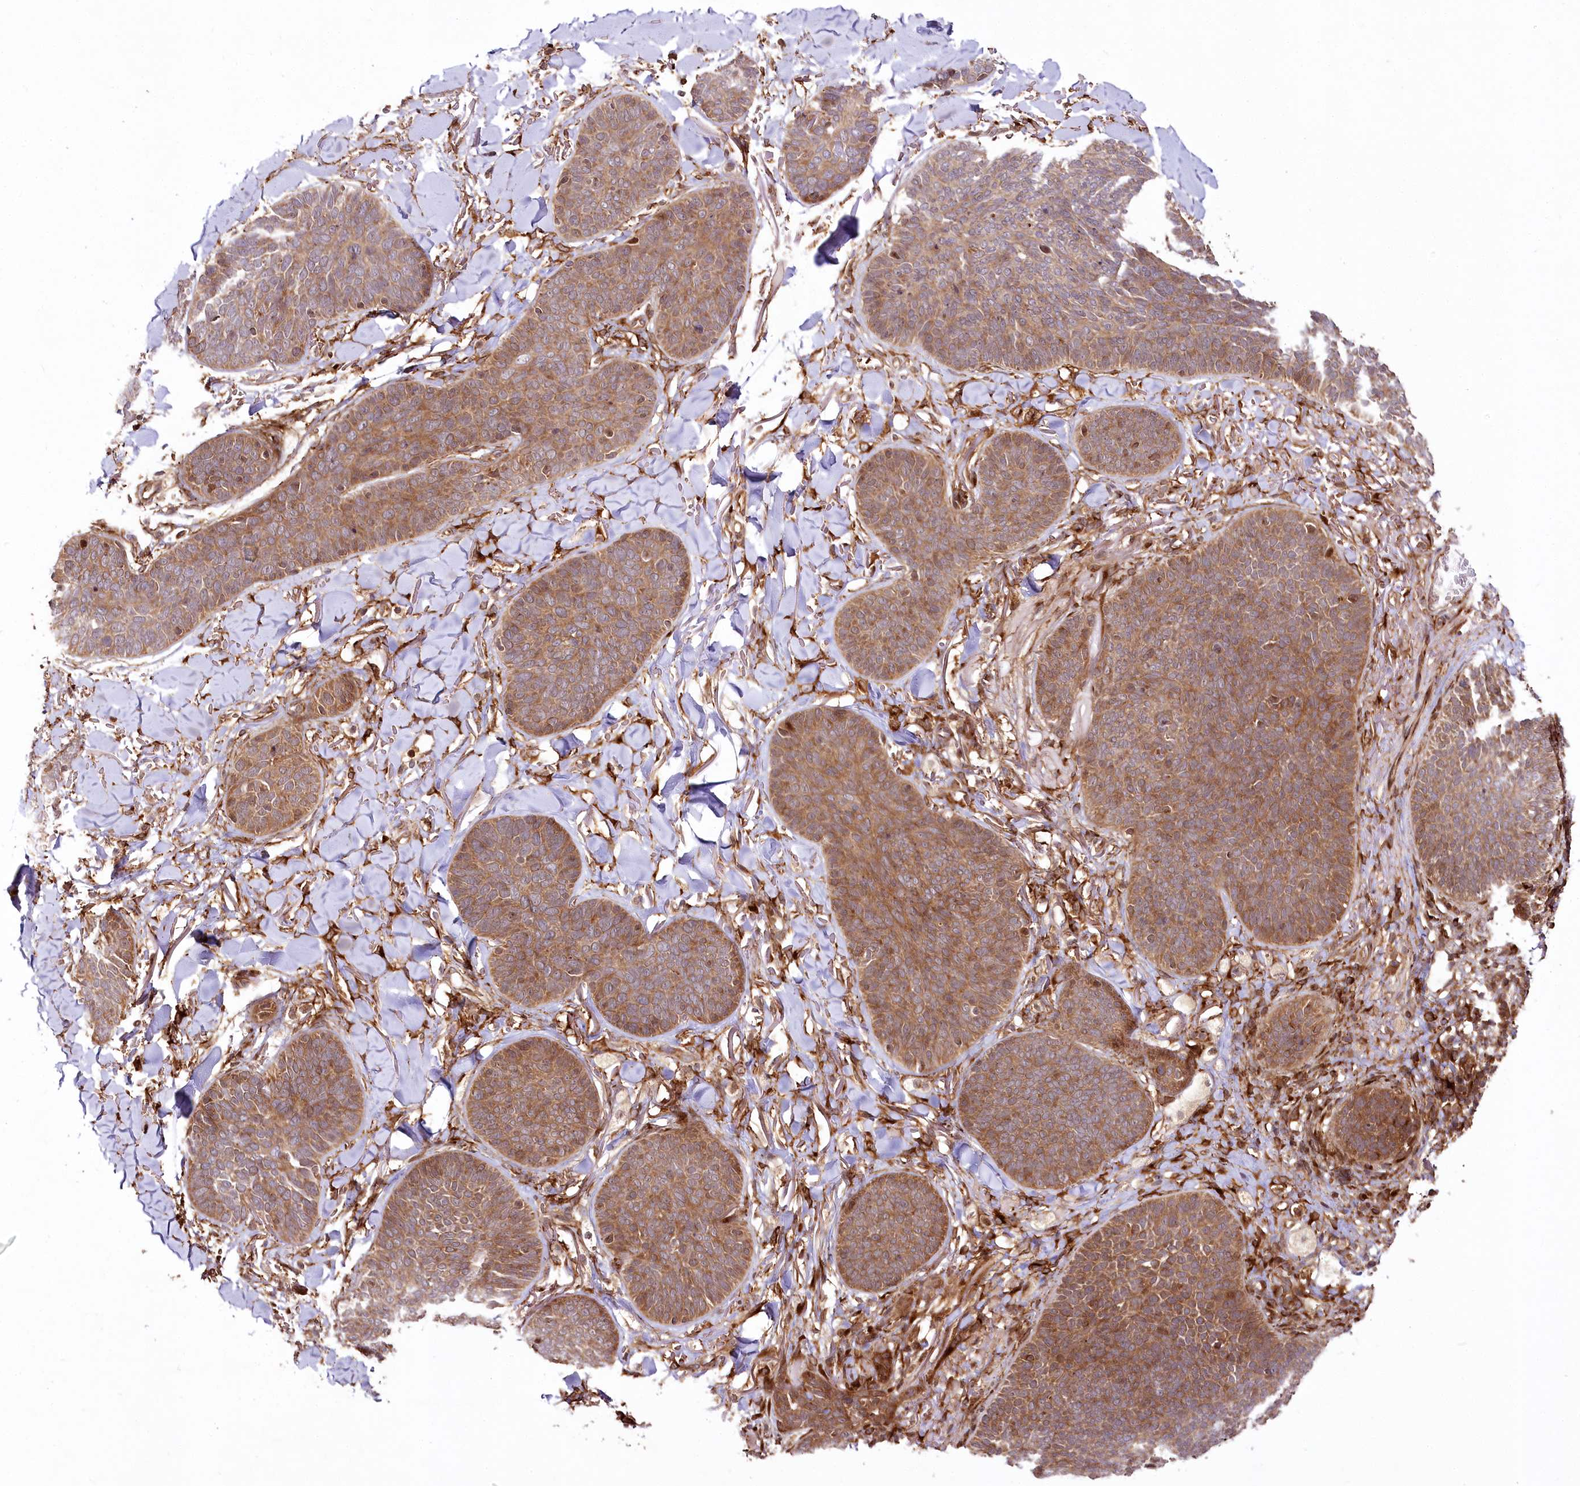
{"staining": {"intensity": "moderate", "quantity": ">75%", "location": "cytoplasmic/membranous"}, "tissue": "skin cancer", "cell_type": "Tumor cells", "image_type": "cancer", "snomed": [{"axis": "morphology", "description": "Basal cell carcinoma"}, {"axis": "topography", "description": "Skin"}], "caption": "A histopathology image of human skin basal cell carcinoma stained for a protein displays moderate cytoplasmic/membranous brown staining in tumor cells. (Stains: DAB in brown, nuclei in blue, Microscopy: brightfield microscopy at high magnification).", "gene": "COPG1", "patient": {"sex": "male", "age": 85}}